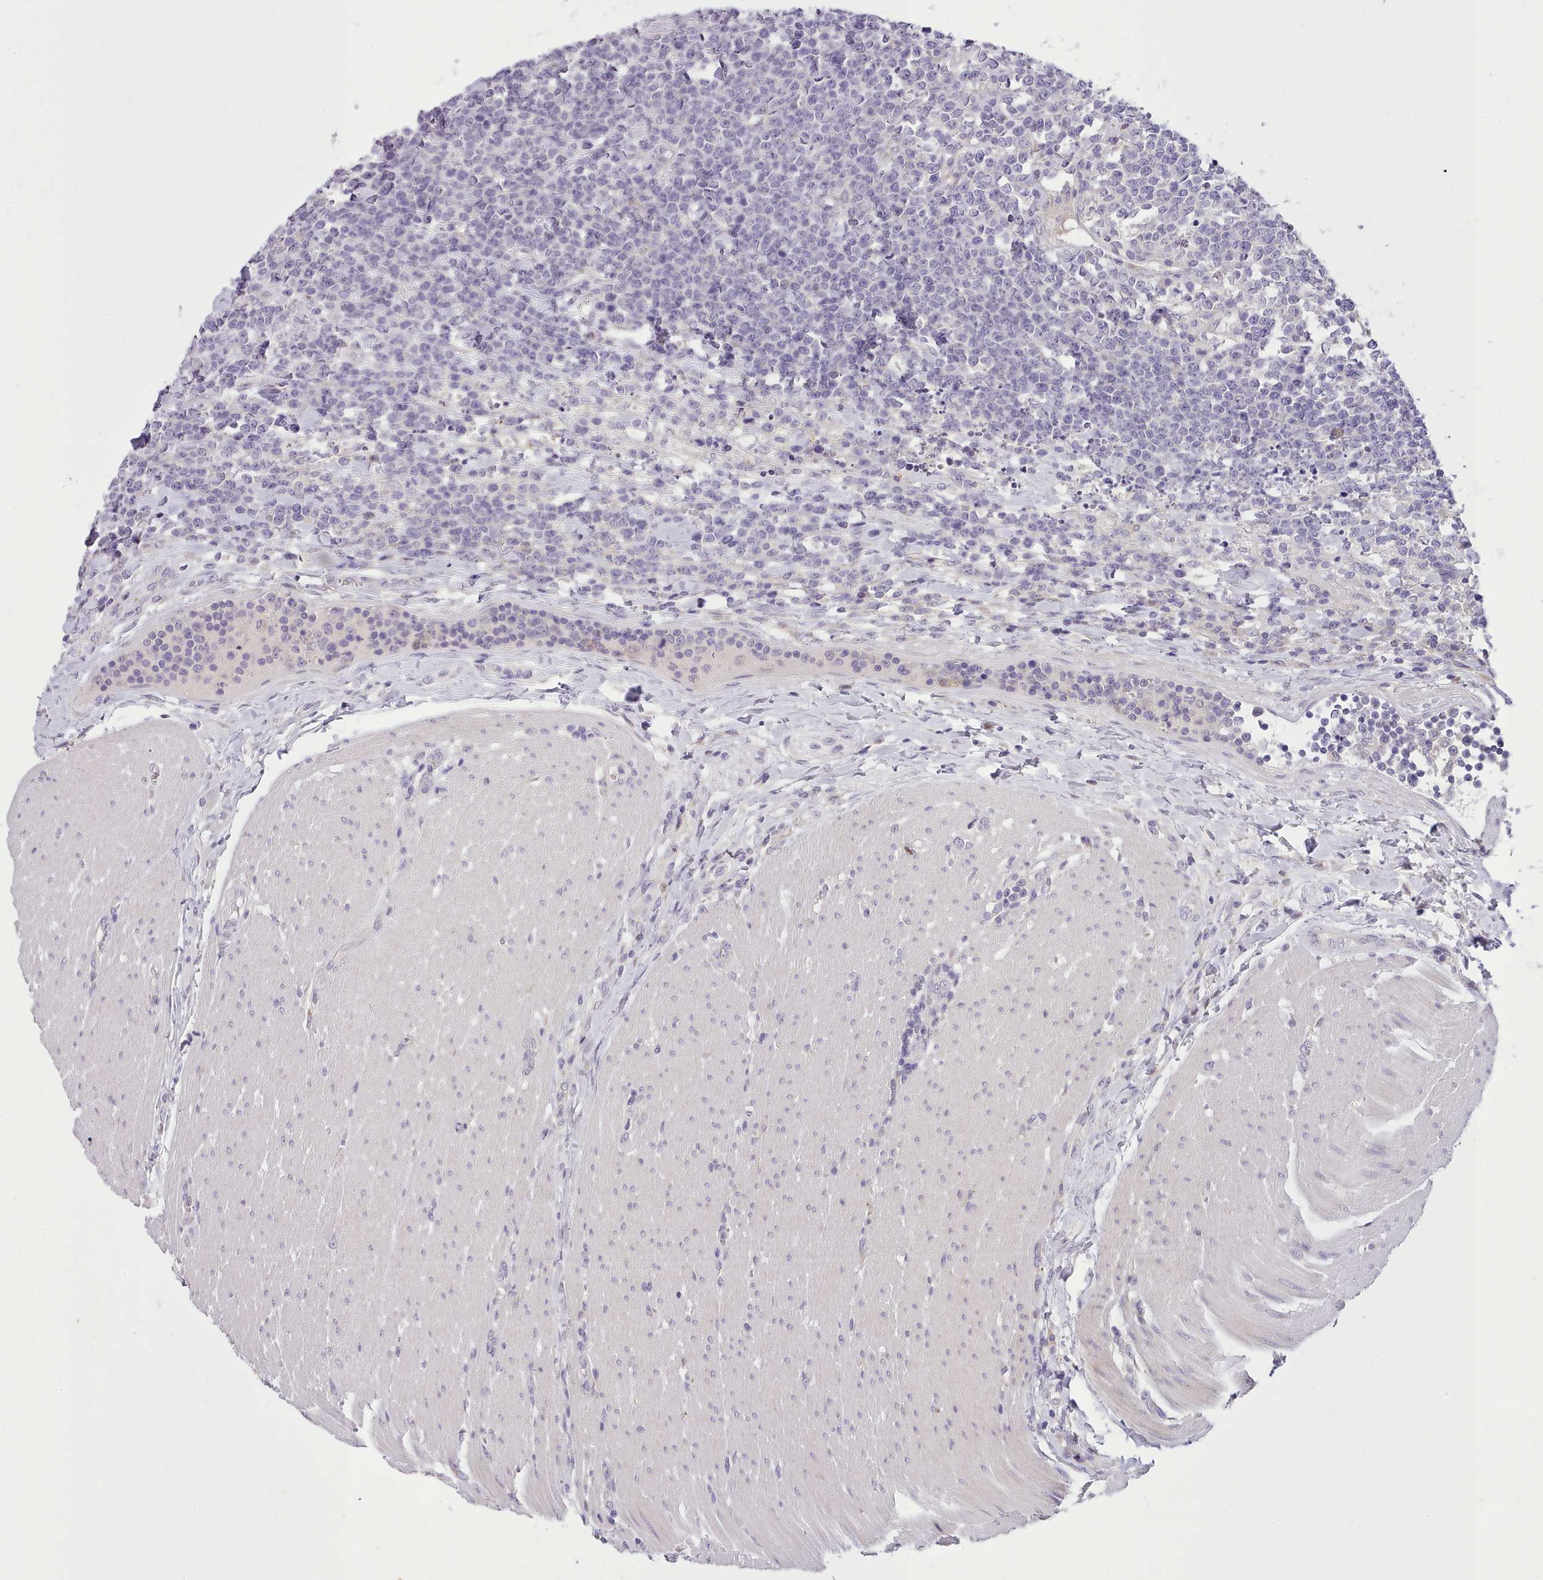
{"staining": {"intensity": "negative", "quantity": "none", "location": "none"}, "tissue": "lymphoma", "cell_type": "Tumor cells", "image_type": "cancer", "snomed": [{"axis": "morphology", "description": "Malignant lymphoma, non-Hodgkin's type, High grade"}, {"axis": "topography", "description": "Small intestine"}], "caption": "A high-resolution image shows IHC staining of high-grade malignant lymphoma, non-Hodgkin's type, which displays no significant positivity in tumor cells.", "gene": "FAM83E", "patient": {"sex": "male", "age": 8}}